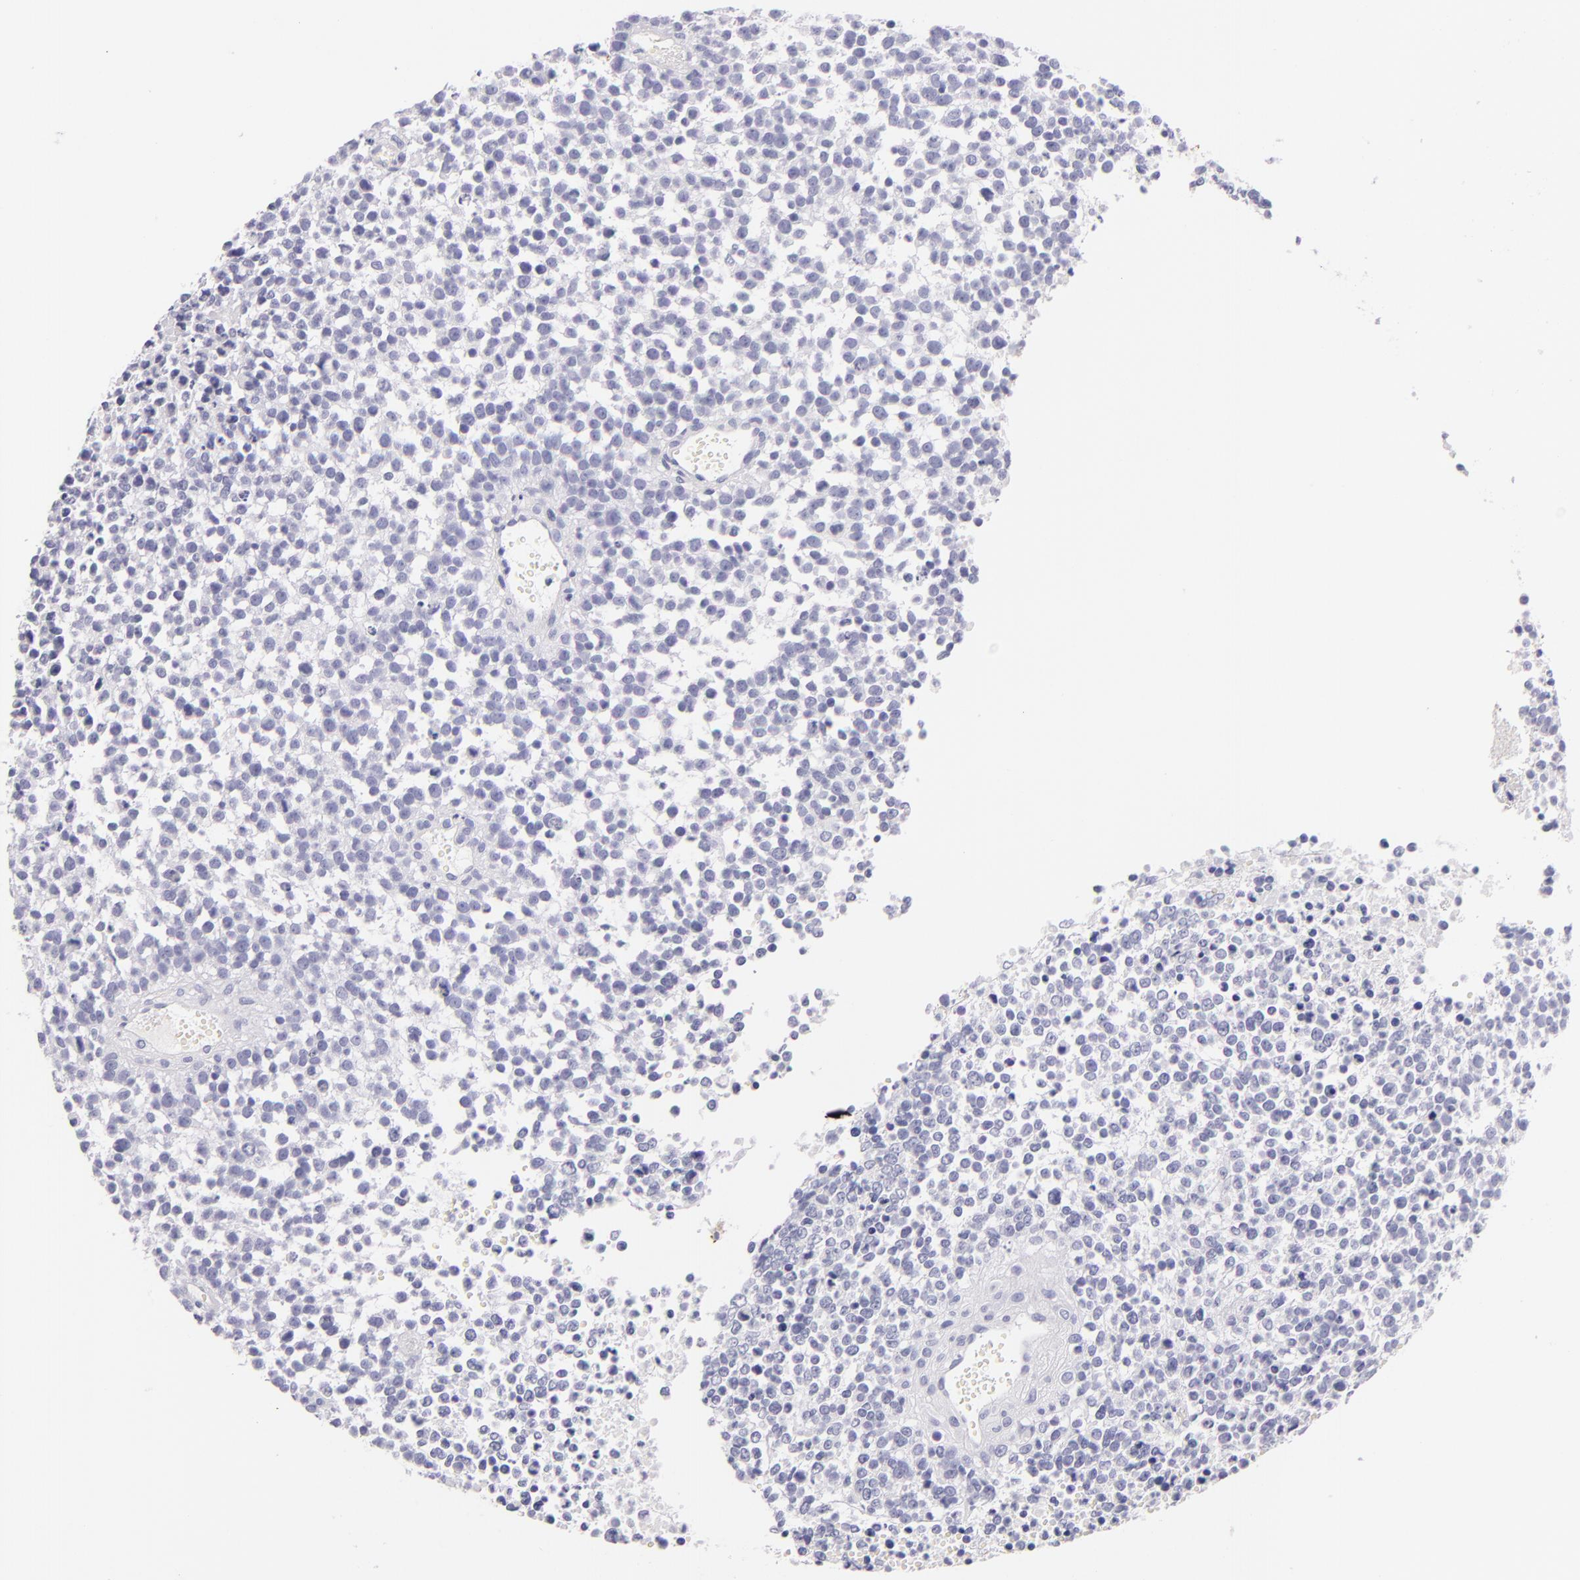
{"staining": {"intensity": "negative", "quantity": "none", "location": "none"}, "tissue": "glioma", "cell_type": "Tumor cells", "image_type": "cancer", "snomed": [{"axis": "morphology", "description": "Glioma, malignant, High grade"}, {"axis": "topography", "description": "Brain"}], "caption": "This is an immunohistochemistry histopathology image of high-grade glioma (malignant). There is no staining in tumor cells.", "gene": "INA", "patient": {"sex": "male", "age": 66}}